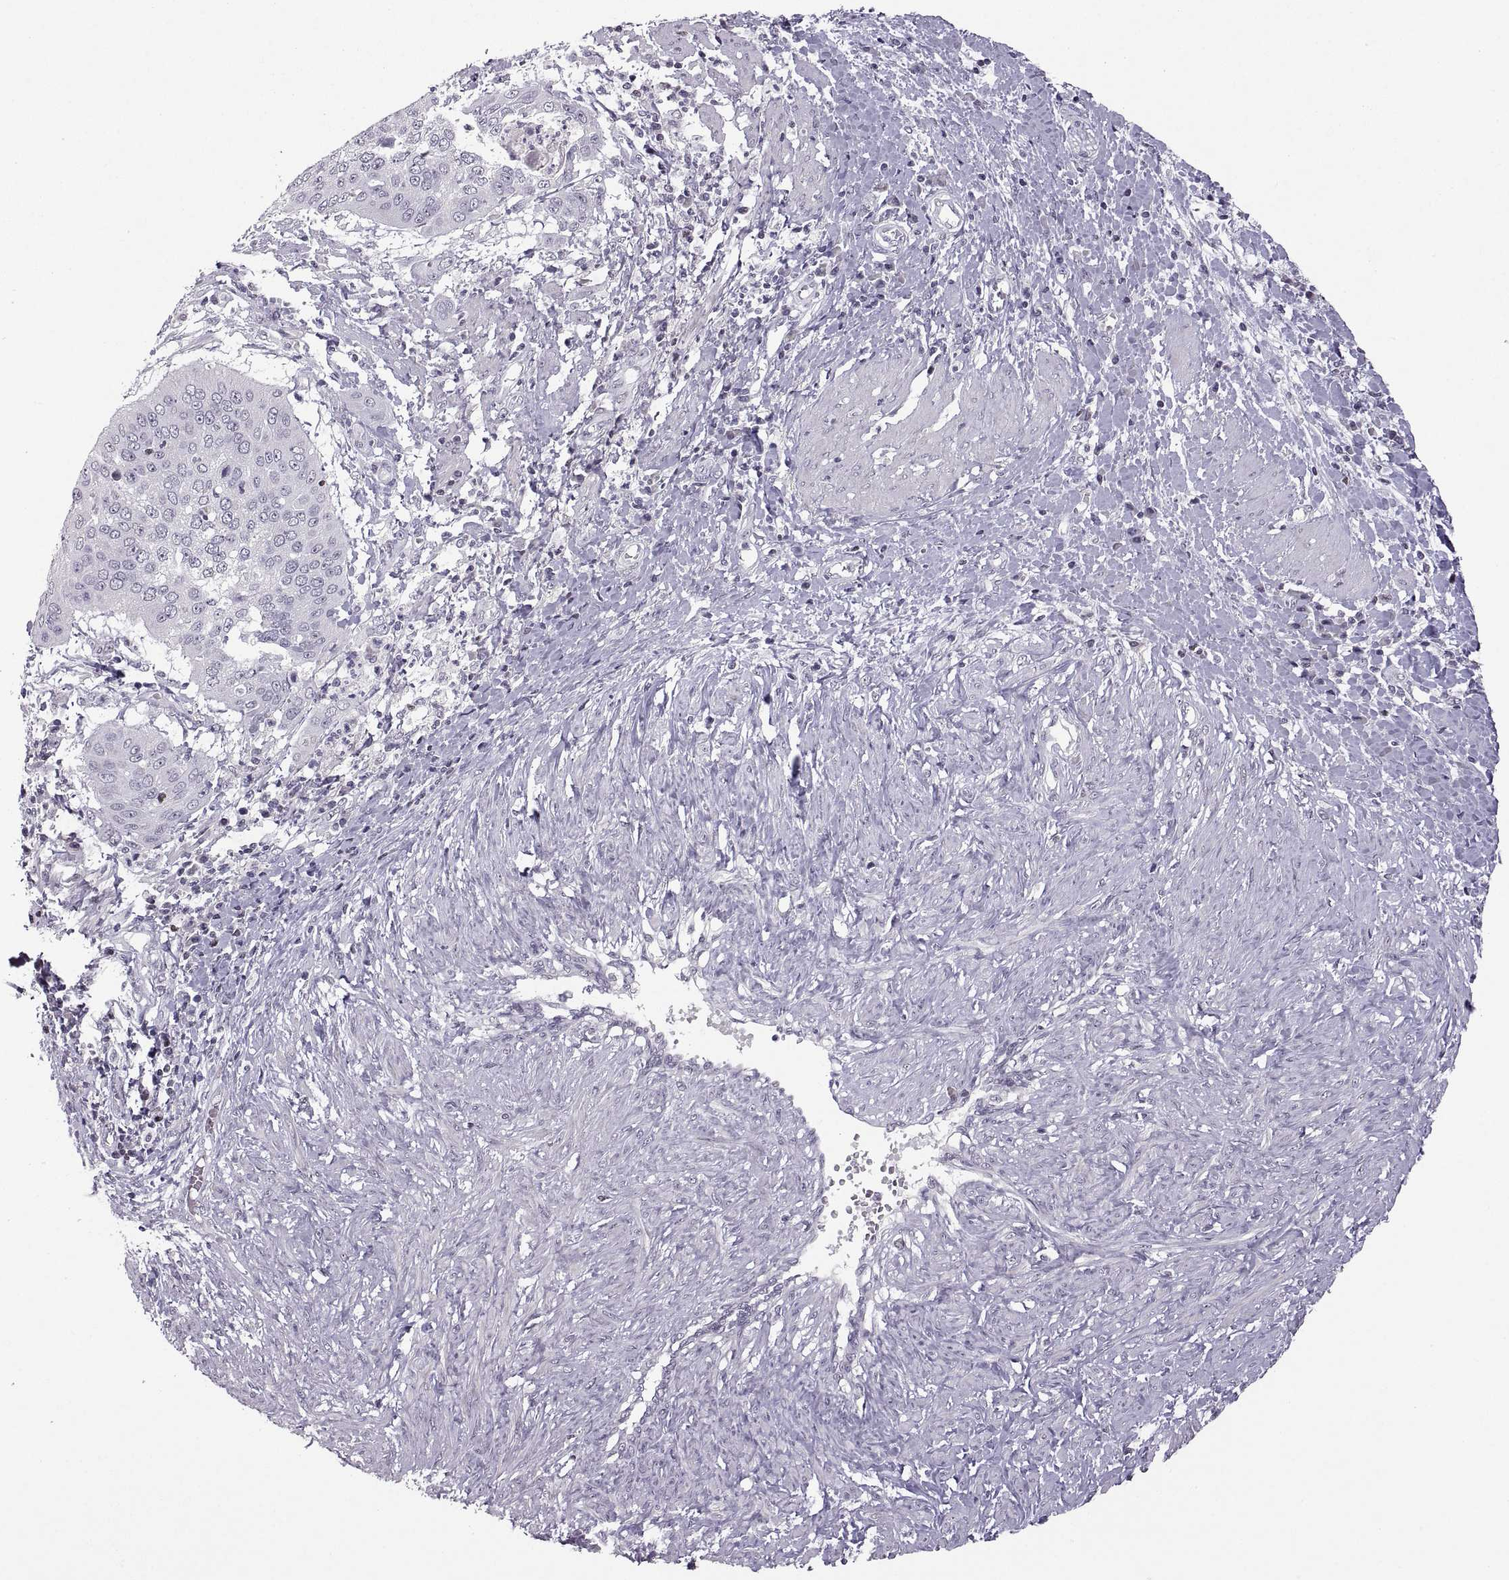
{"staining": {"intensity": "negative", "quantity": "none", "location": "none"}, "tissue": "cervical cancer", "cell_type": "Tumor cells", "image_type": "cancer", "snomed": [{"axis": "morphology", "description": "Squamous cell carcinoma, NOS"}, {"axis": "topography", "description": "Cervix"}], "caption": "The photomicrograph exhibits no significant positivity in tumor cells of squamous cell carcinoma (cervical). The staining was performed using DAB to visualize the protein expression in brown, while the nuclei were stained in blue with hematoxylin (Magnification: 20x).", "gene": "NEK2", "patient": {"sex": "female", "age": 39}}